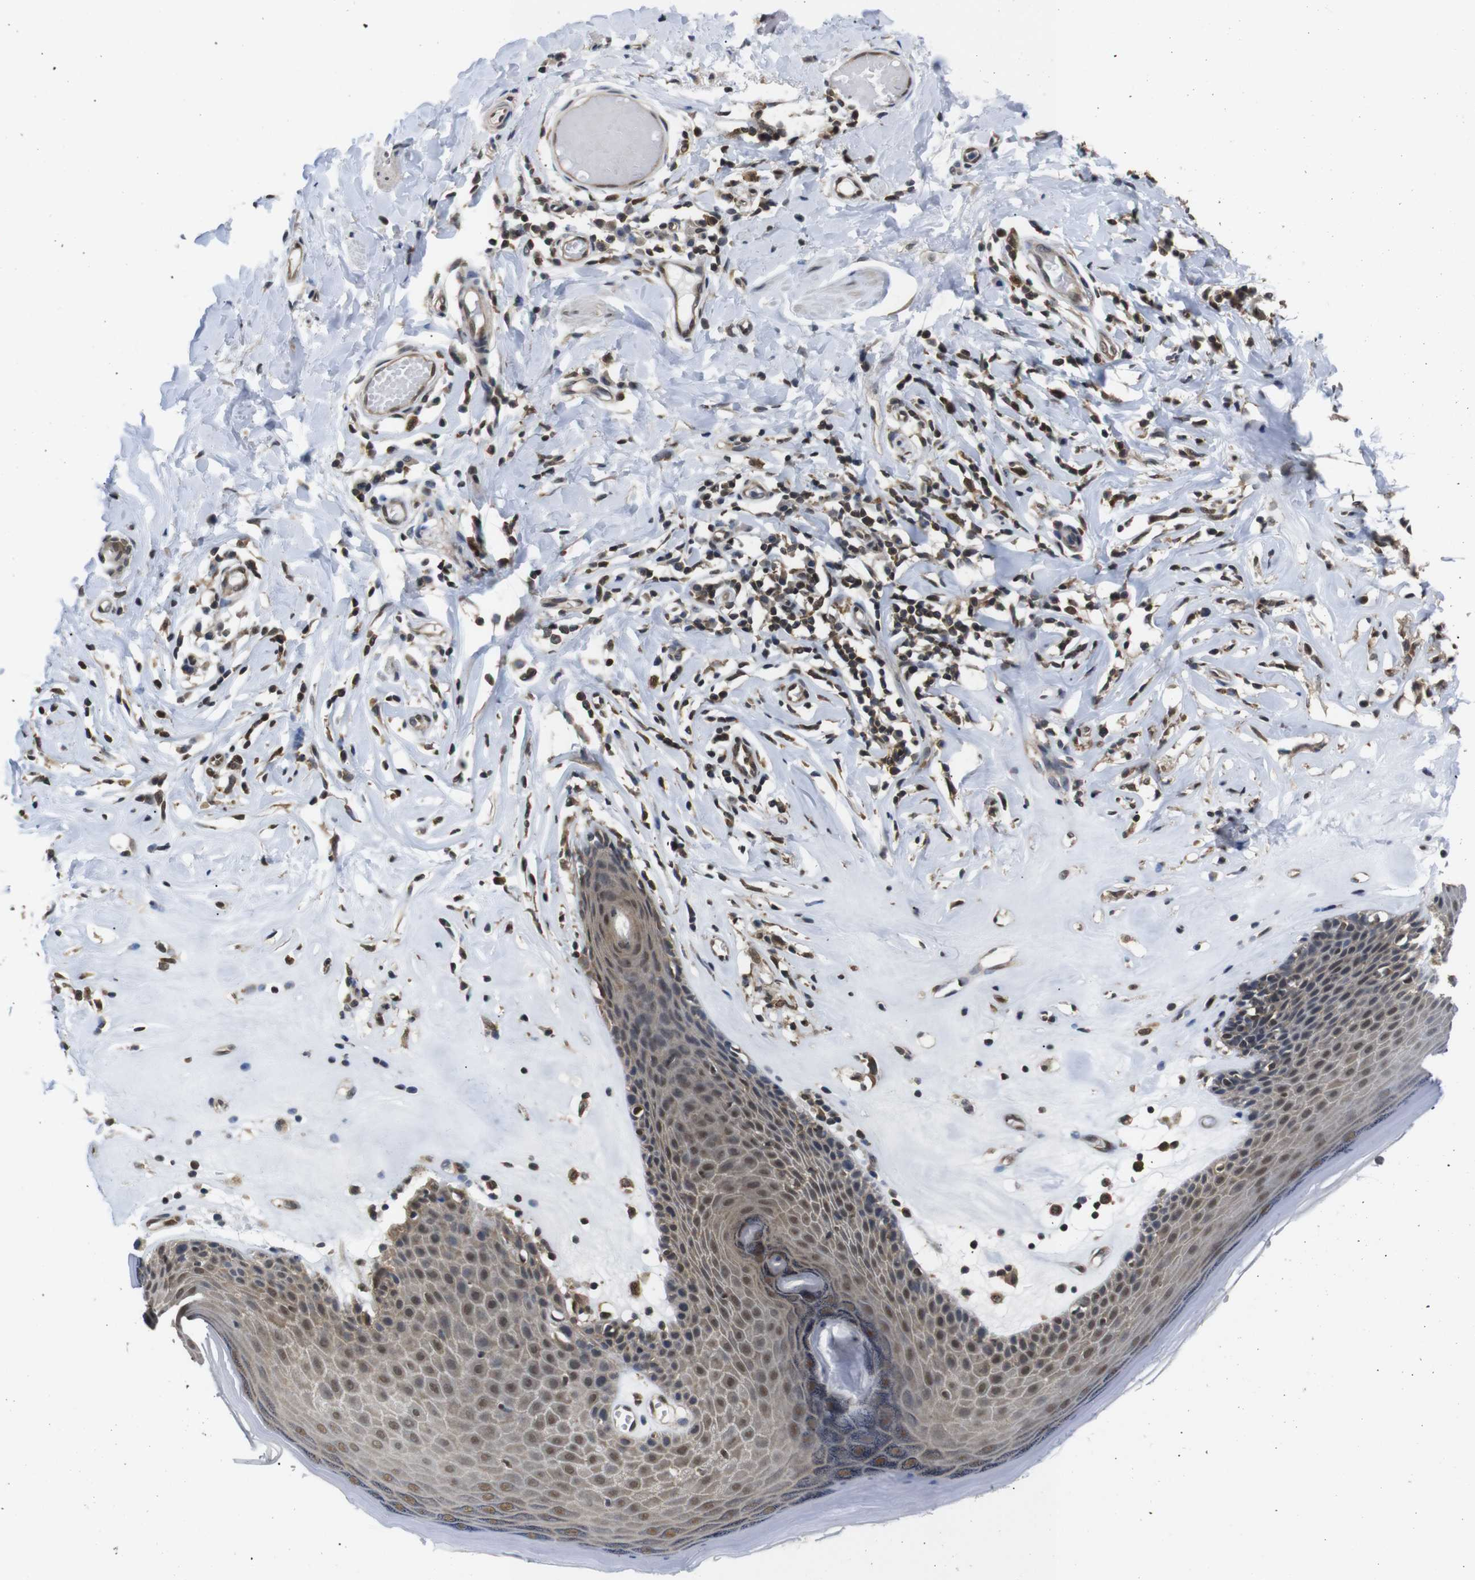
{"staining": {"intensity": "moderate", "quantity": ">75%", "location": "cytoplasmic/membranous,nuclear"}, "tissue": "skin", "cell_type": "Epidermal cells", "image_type": "normal", "snomed": [{"axis": "morphology", "description": "Normal tissue, NOS"}, {"axis": "morphology", "description": "Inflammation, NOS"}, {"axis": "topography", "description": "Vulva"}], "caption": "Normal skin was stained to show a protein in brown. There is medium levels of moderate cytoplasmic/membranous,nuclear expression in approximately >75% of epidermal cells. Nuclei are stained in blue.", "gene": "UBXN1", "patient": {"sex": "female", "age": 84}}